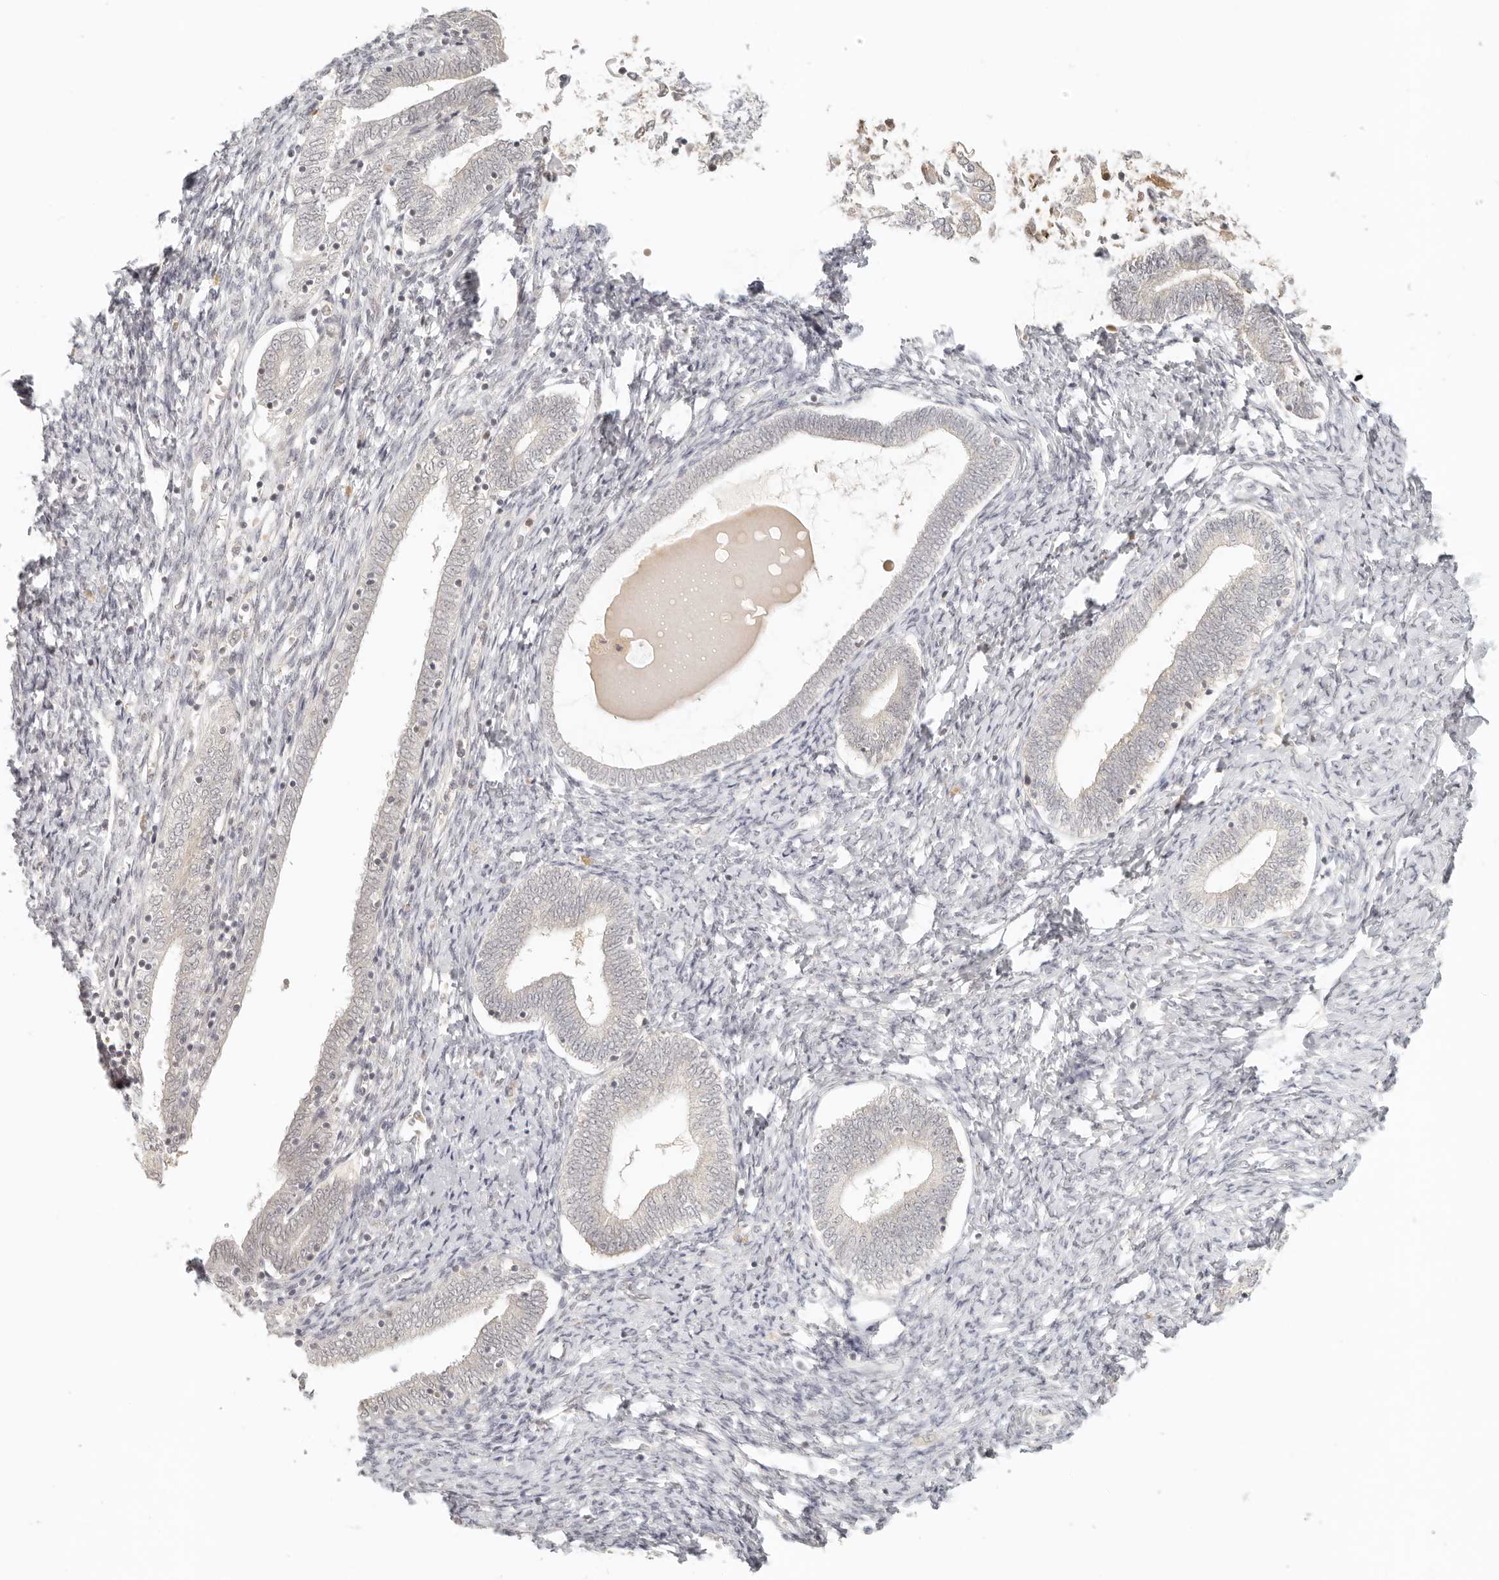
{"staining": {"intensity": "negative", "quantity": "none", "location": "none"}, "tissue": "endometrium", "cell_type": "Cells in endometrial stroma", "image_type": "normal", "snomed": [{"axis": "morphology", "description": "Normal tissue, NOS"}, {"axis": "topography", "description": "Endometrium"}], "caption": "A histopathology image of human endometrium is negative for staining in cells in endometrial stroma. (Brightfield microscopy of DAB immunohistochemistry (IHC) at high magnification).", "gene": "INTS11", "patient": {"sex": "female", "age": 72}}